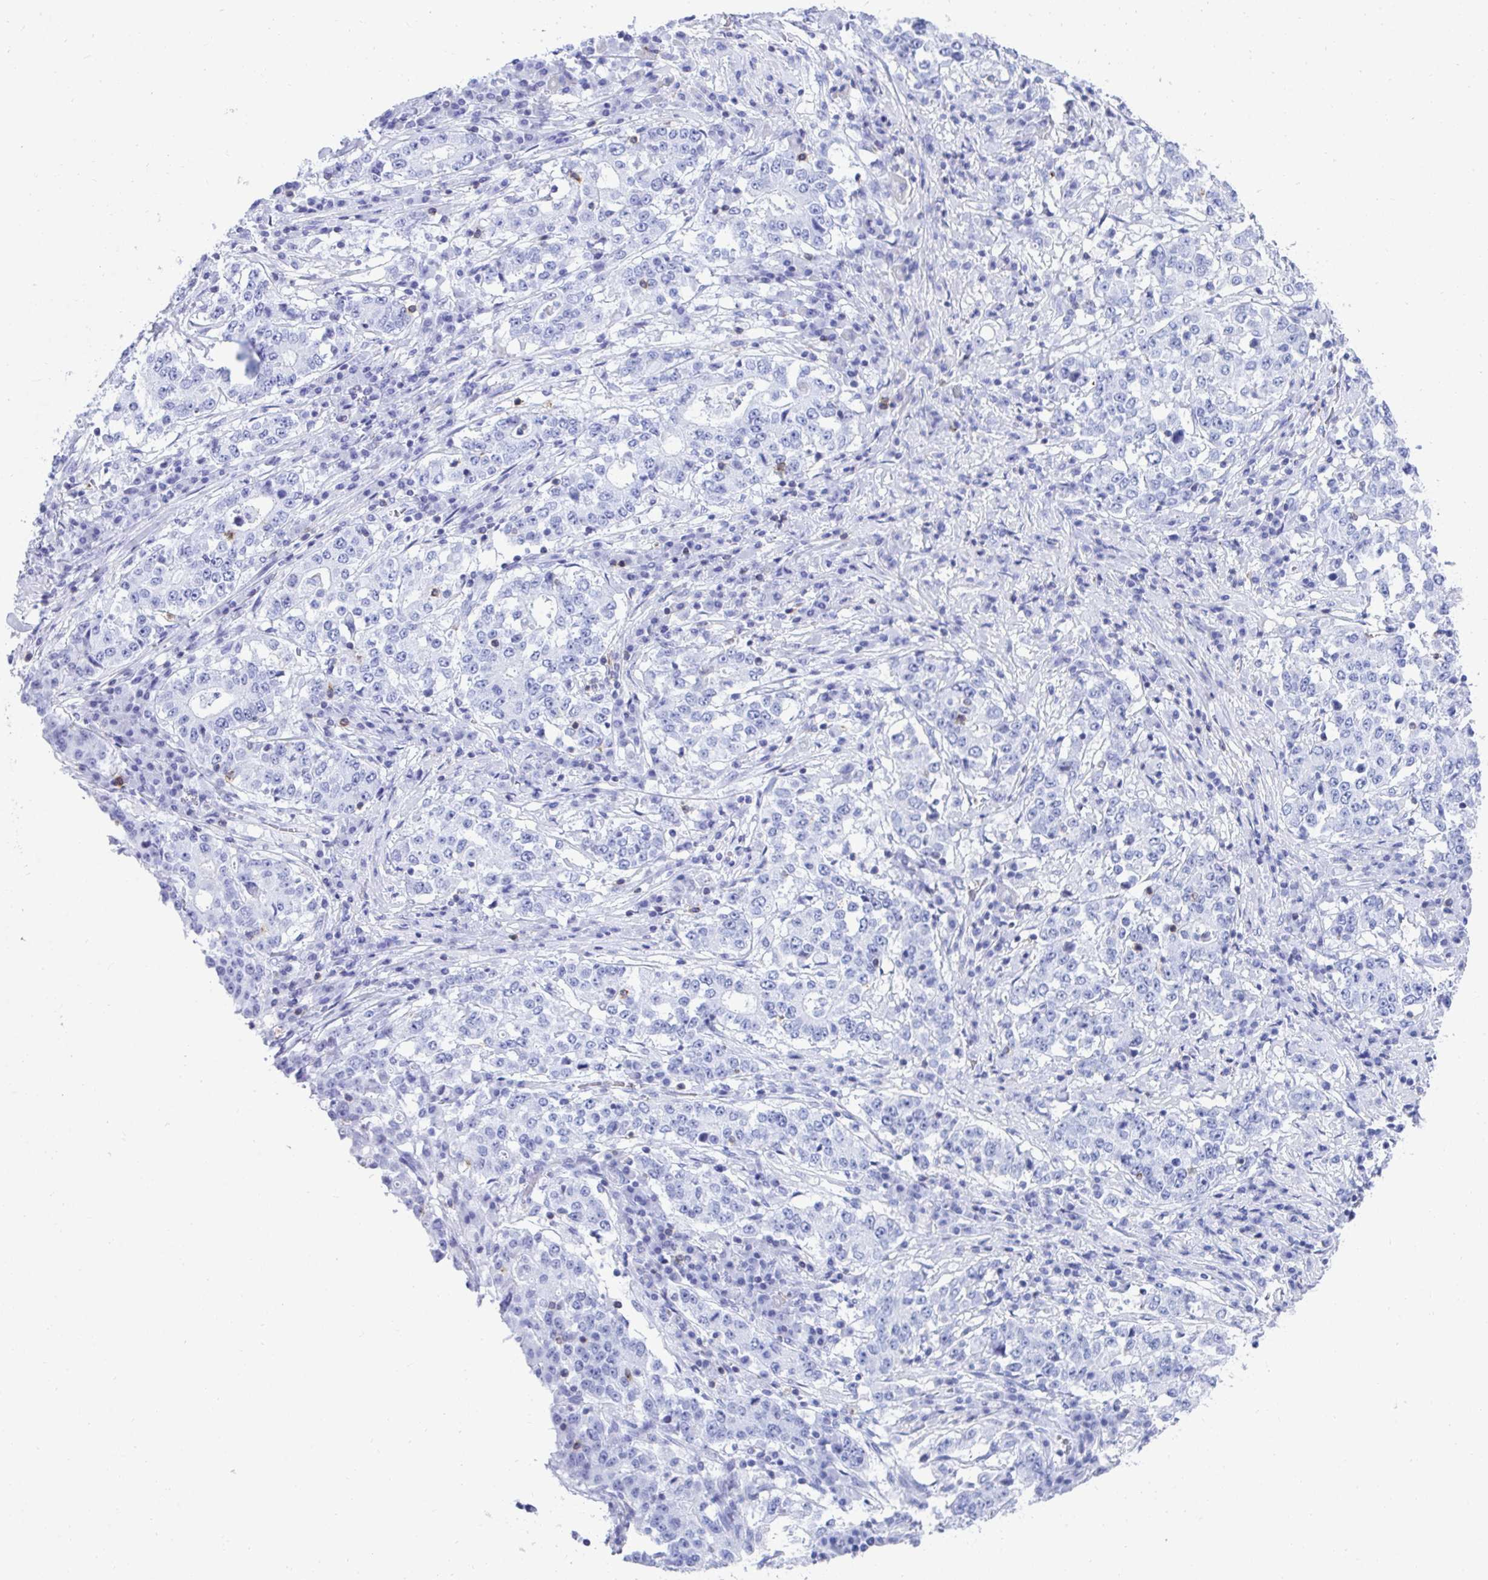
{"staining": {"intensity": "negative", "quantity": "none", "location": "none"}, "tissue": "stomach cancer", "cell_type": "Tumor cells", "image_type": "cancer", "snomed": [{"axis": "morphology", "description": "Adenocarcinoma, NOS"}, {"axis": "topography", "description": "Stomach"}], "caption": "Immunohistochemistry (IHC) of human stomach cancer (adenocarcinoma) displays no expression in tumor cells.", "gene": "CD7", "patient": {"sex": "male", "age": 59}}